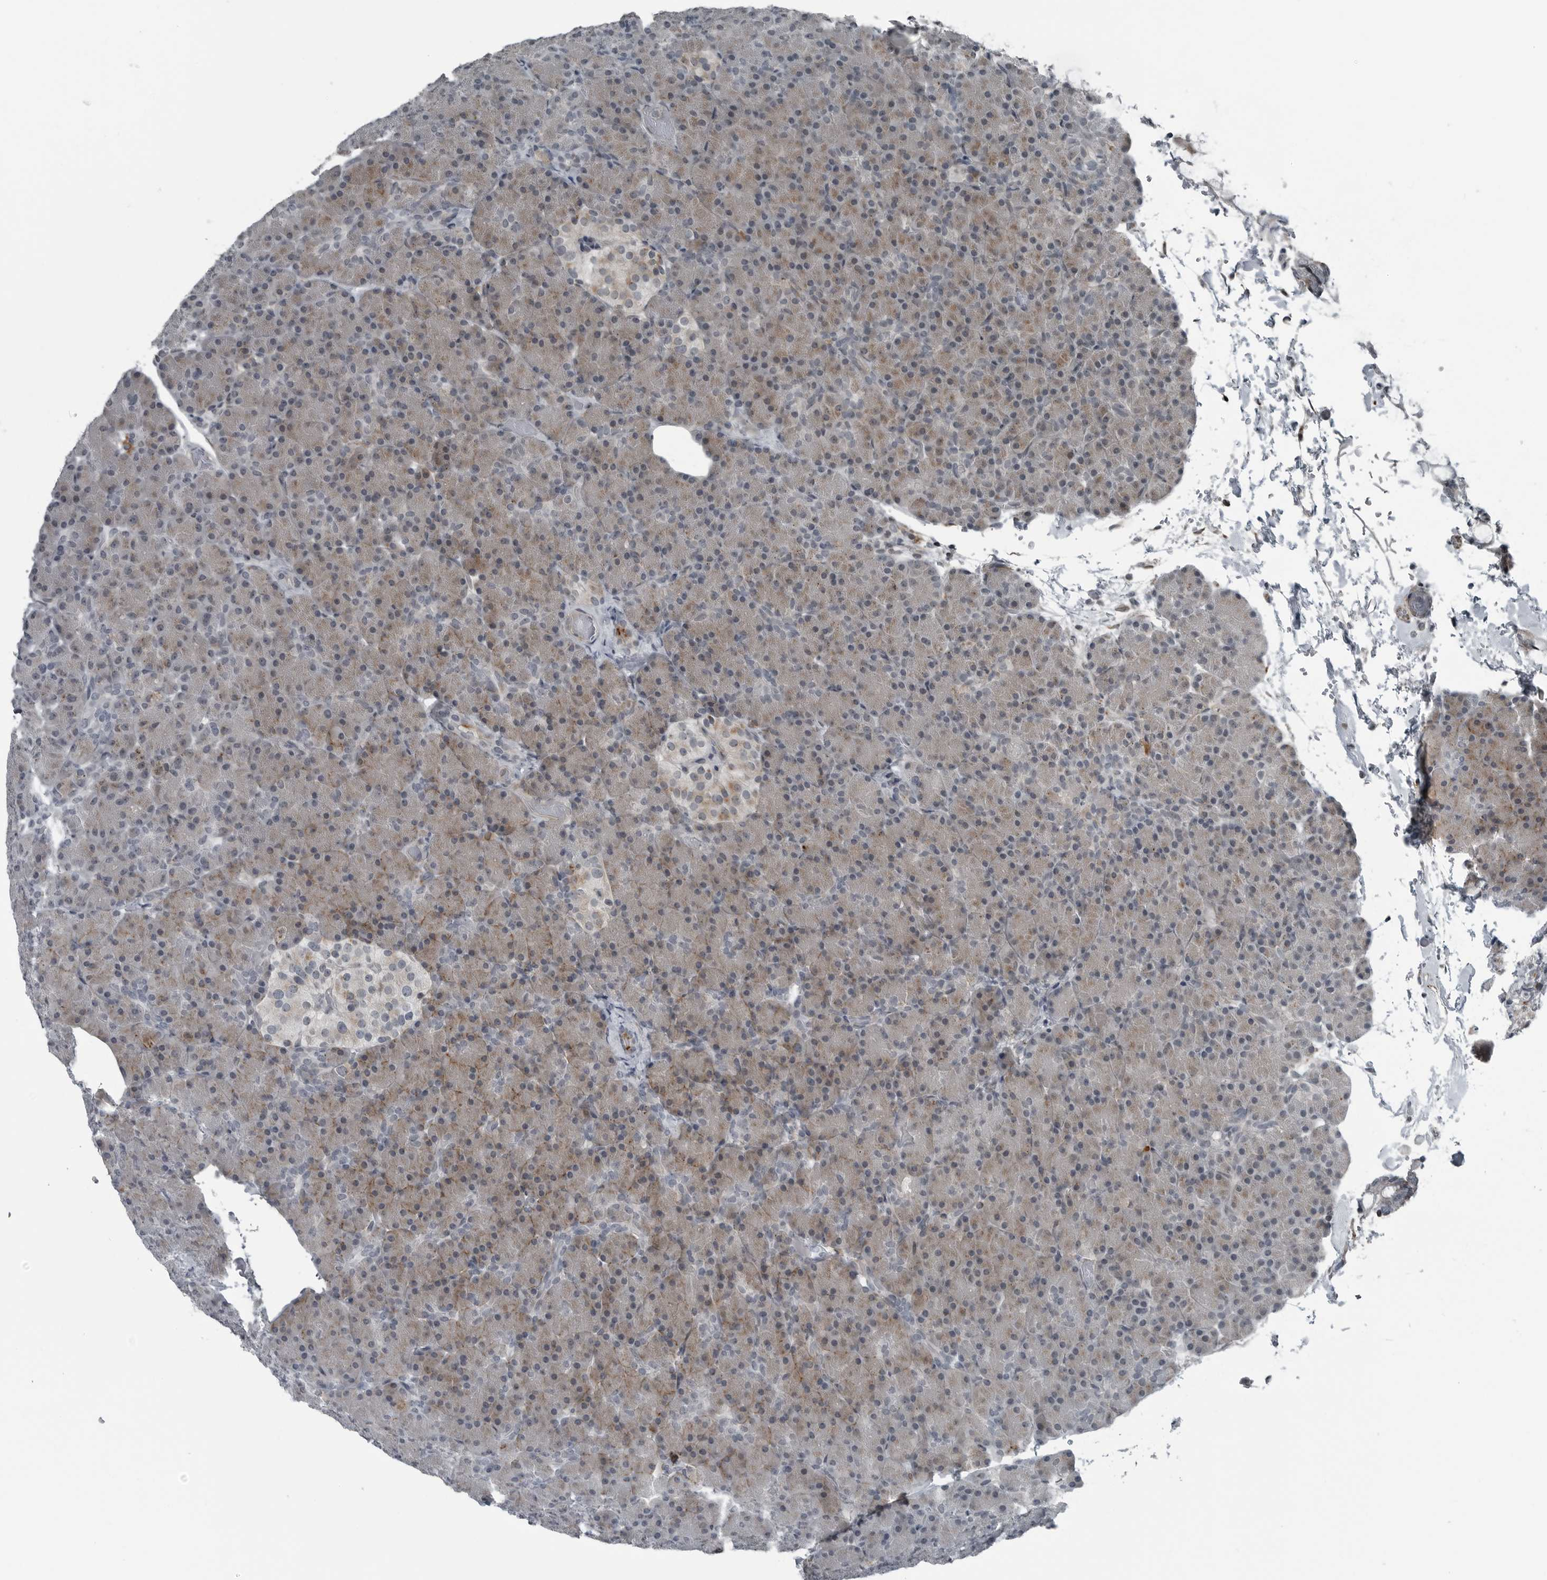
{"staining": {"intensity": "strong", "quantity": "25%-75%", "location": "cytoplasmic/membranous"}, "tissue": "pancreas", "cell_type": "Exocrine glandular cells", "image_type": "normal", "snomed": [{"axis": "morphology", "description": "Normal tissue, NOS"}, {"axis": "topography", "description": "Pancreas"}], "caption": "This image demonstrates IHC staining of benign pancreas, with high strong cytoplasmic/membranous positivity in about 25%-75% of exocrine glandular cells.", "gene": "GAK", "patient": {"sex": "female", "age": 43}}